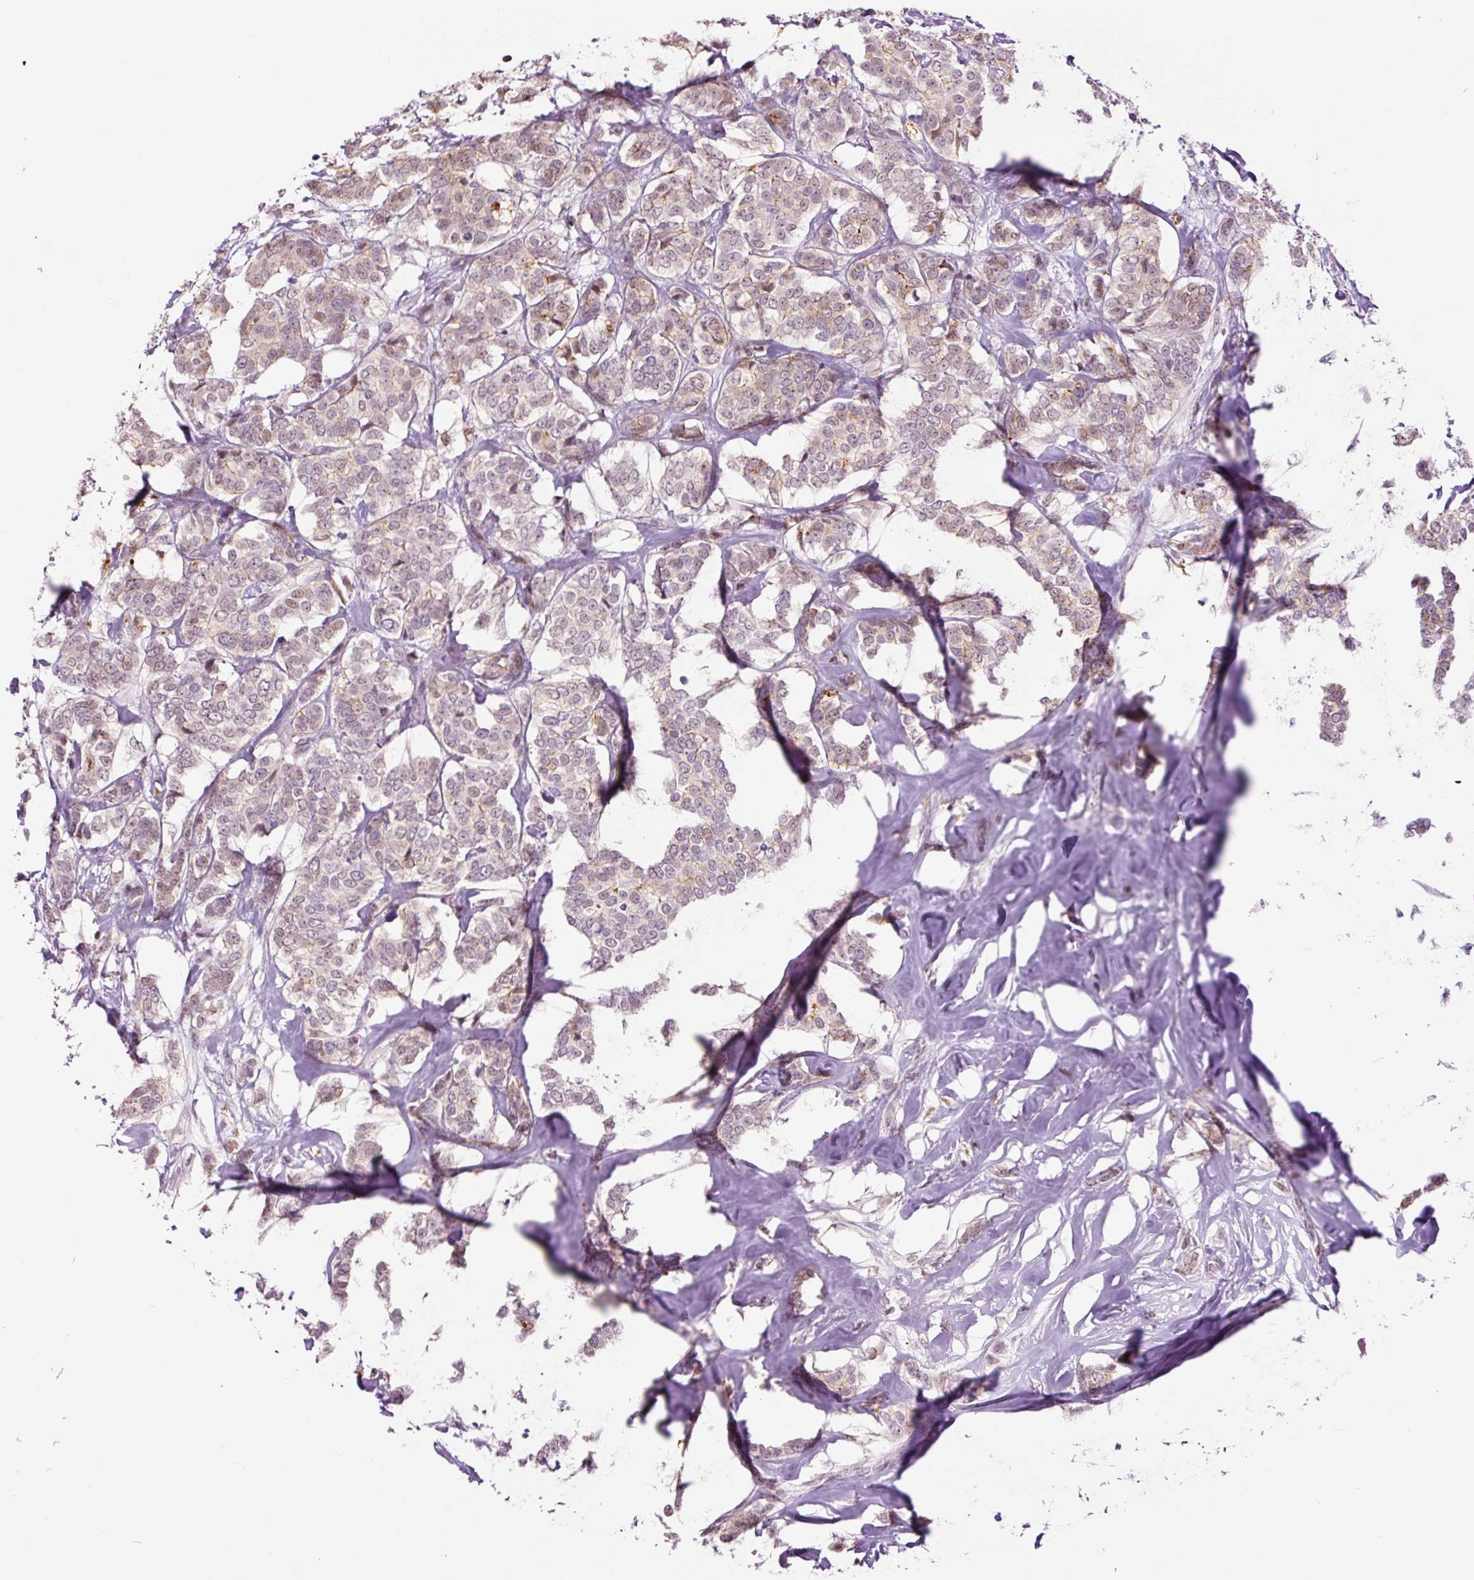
{"staining": {"intensity": "weak", "quantity": "<25%", "location": "cytoplasmic/membranous,nuclear"}, "tissue": "breast cancer", "cell_type": "Tumor cells", "image_type": "cancer", "snomed": [{"axis": "morphology", "description": "Duct carcinoma"}, {"axis": "topography", "description": "Breast"}], "caption": "This is an immunohistochemistry (IHC) photomicrograph of human intraductal carcinoma (breast). There is no positivity in tumor cells.", "gene": "LY86", "patient": {"sex": "female", "age": 72}}